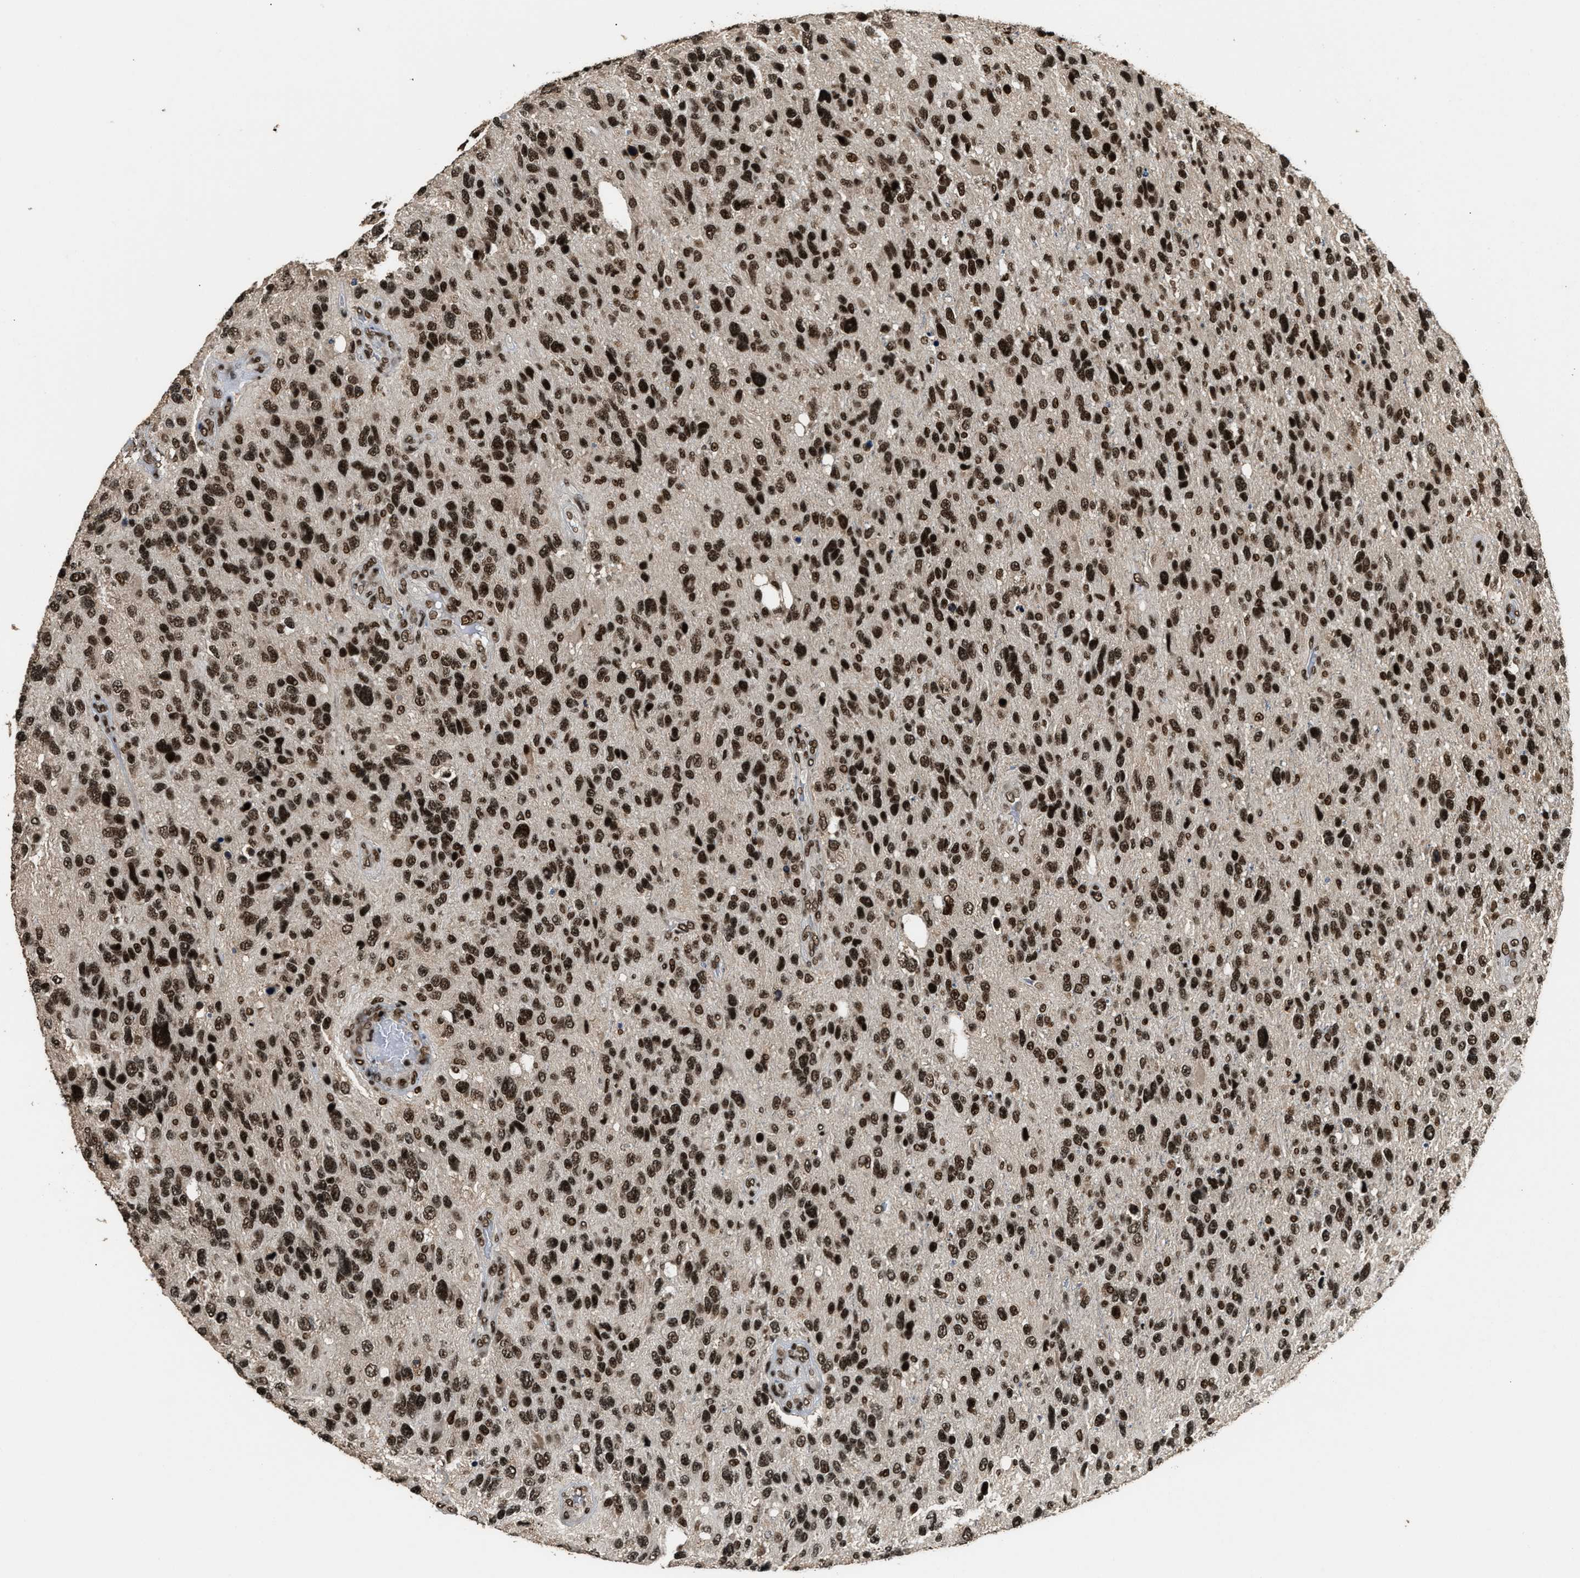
{"staining": {"intensity": "strong", "quantity": ">75%", "location": "nuclear"}, "tissue": "glioma", "cell_type": "Tumor cells", "image_type": "cancer", "snomed": [{"axis": "morphology", "description": "Glioma, malignant, High grade"}, {"axis": "topography", "description": "Brain"}], "caption": "Protein positivity by immunohistochemistry (IHC) displays strong nuclear staining in approximately >75% of tumor cells in glioma.", "gene": "RAD21", "patient": {"sex": "female", "age": 58}}